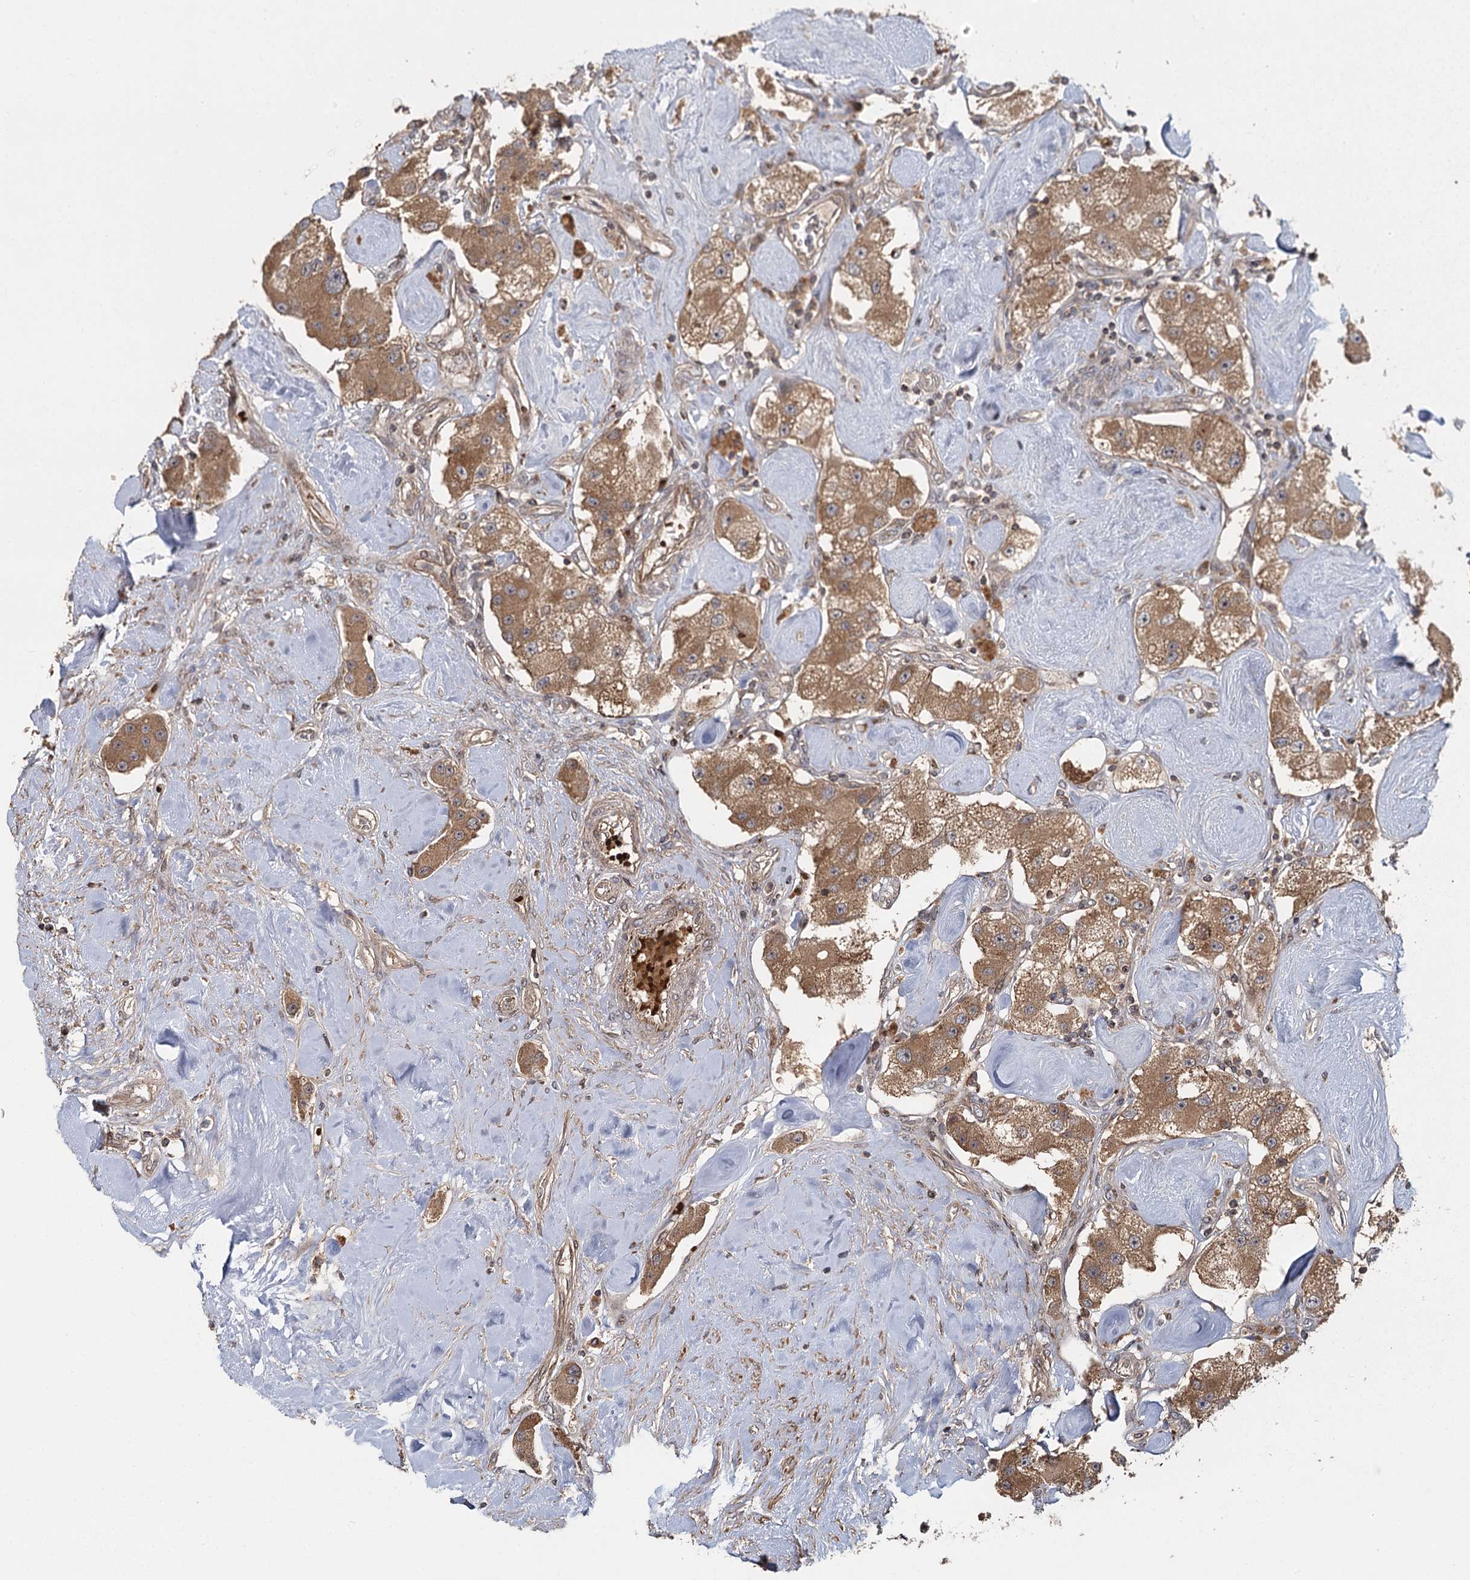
{"staining": {"intensity": "moderate", "quantity": ">75%", "location": "cytoplasmic/membranous"}, "tissue": "carcinoid", "cell_type": "Tumor cells", "image_type": "cancer", "snomed": [{"axis": "morphology", "description": "Carcinoid, malignant, NOS"}, {"axis": "topography", "description": "Pancreas"}], "caption": "Carcinoid stained with a brown dye shows moderate cytoplasmic/membranous positive expression in about >75% of tumor cells.", "gene": "RAPGEF6", "patient": {"sex": "male", "age": 41}}